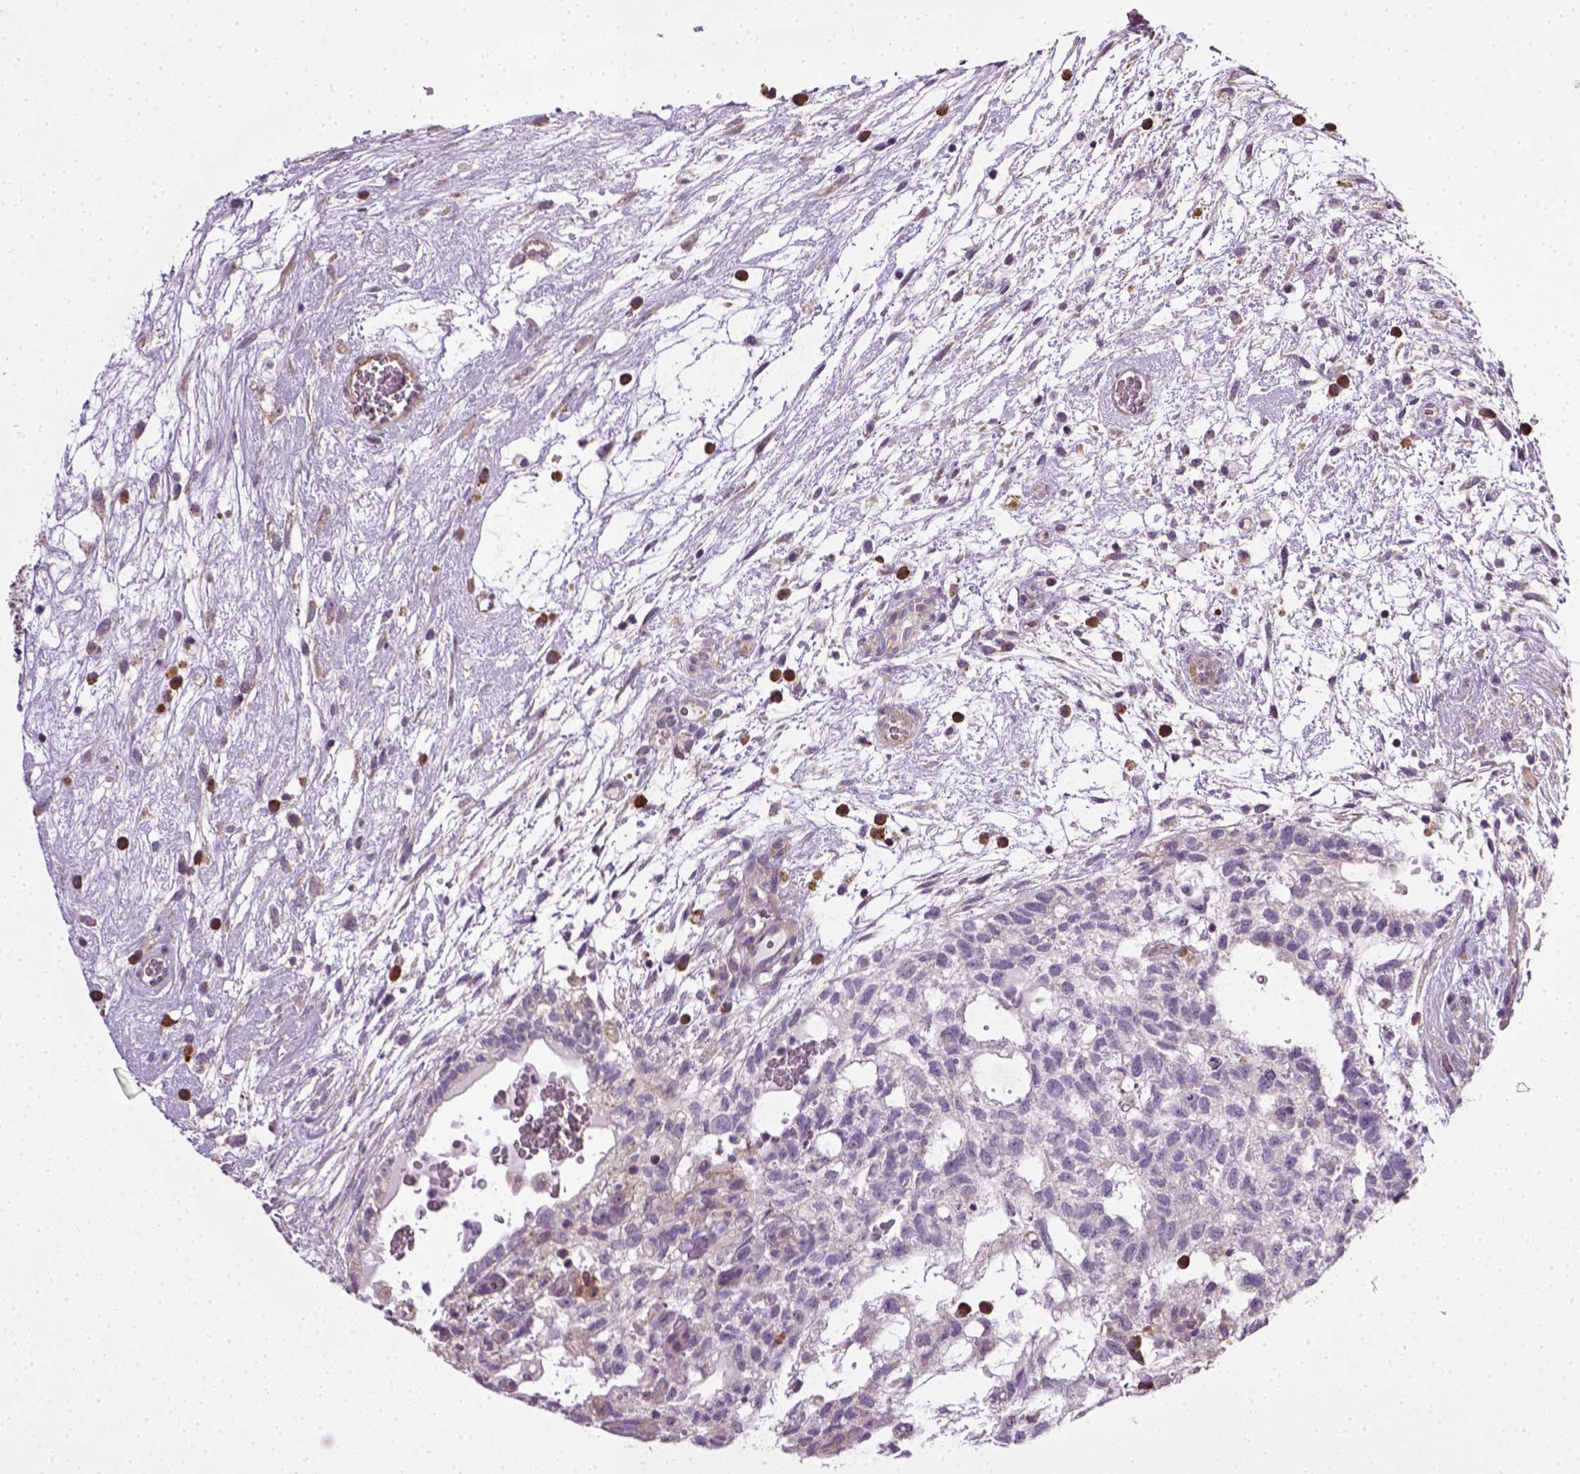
{"staining": {"intensity": "negative", "quantity": "none", "location": "none"}, "tissue": "testis cancer", "cell_type": "Tumor cells", "image_type": "cancer", "snomed": [{"axis": "morphology", "description": "Normal tissue, NOS"}, {"axis": "morphology", "description": "Carcinoma, Embryonal, NOS"}, {"axis": "topography", "description": "Testis"}], "caption": "Tumor cells are negative for brown protein staining in testis embryonal carcinoma.", "gene": "TPRG1", "patient": {"sex": "male", "age": 32}}